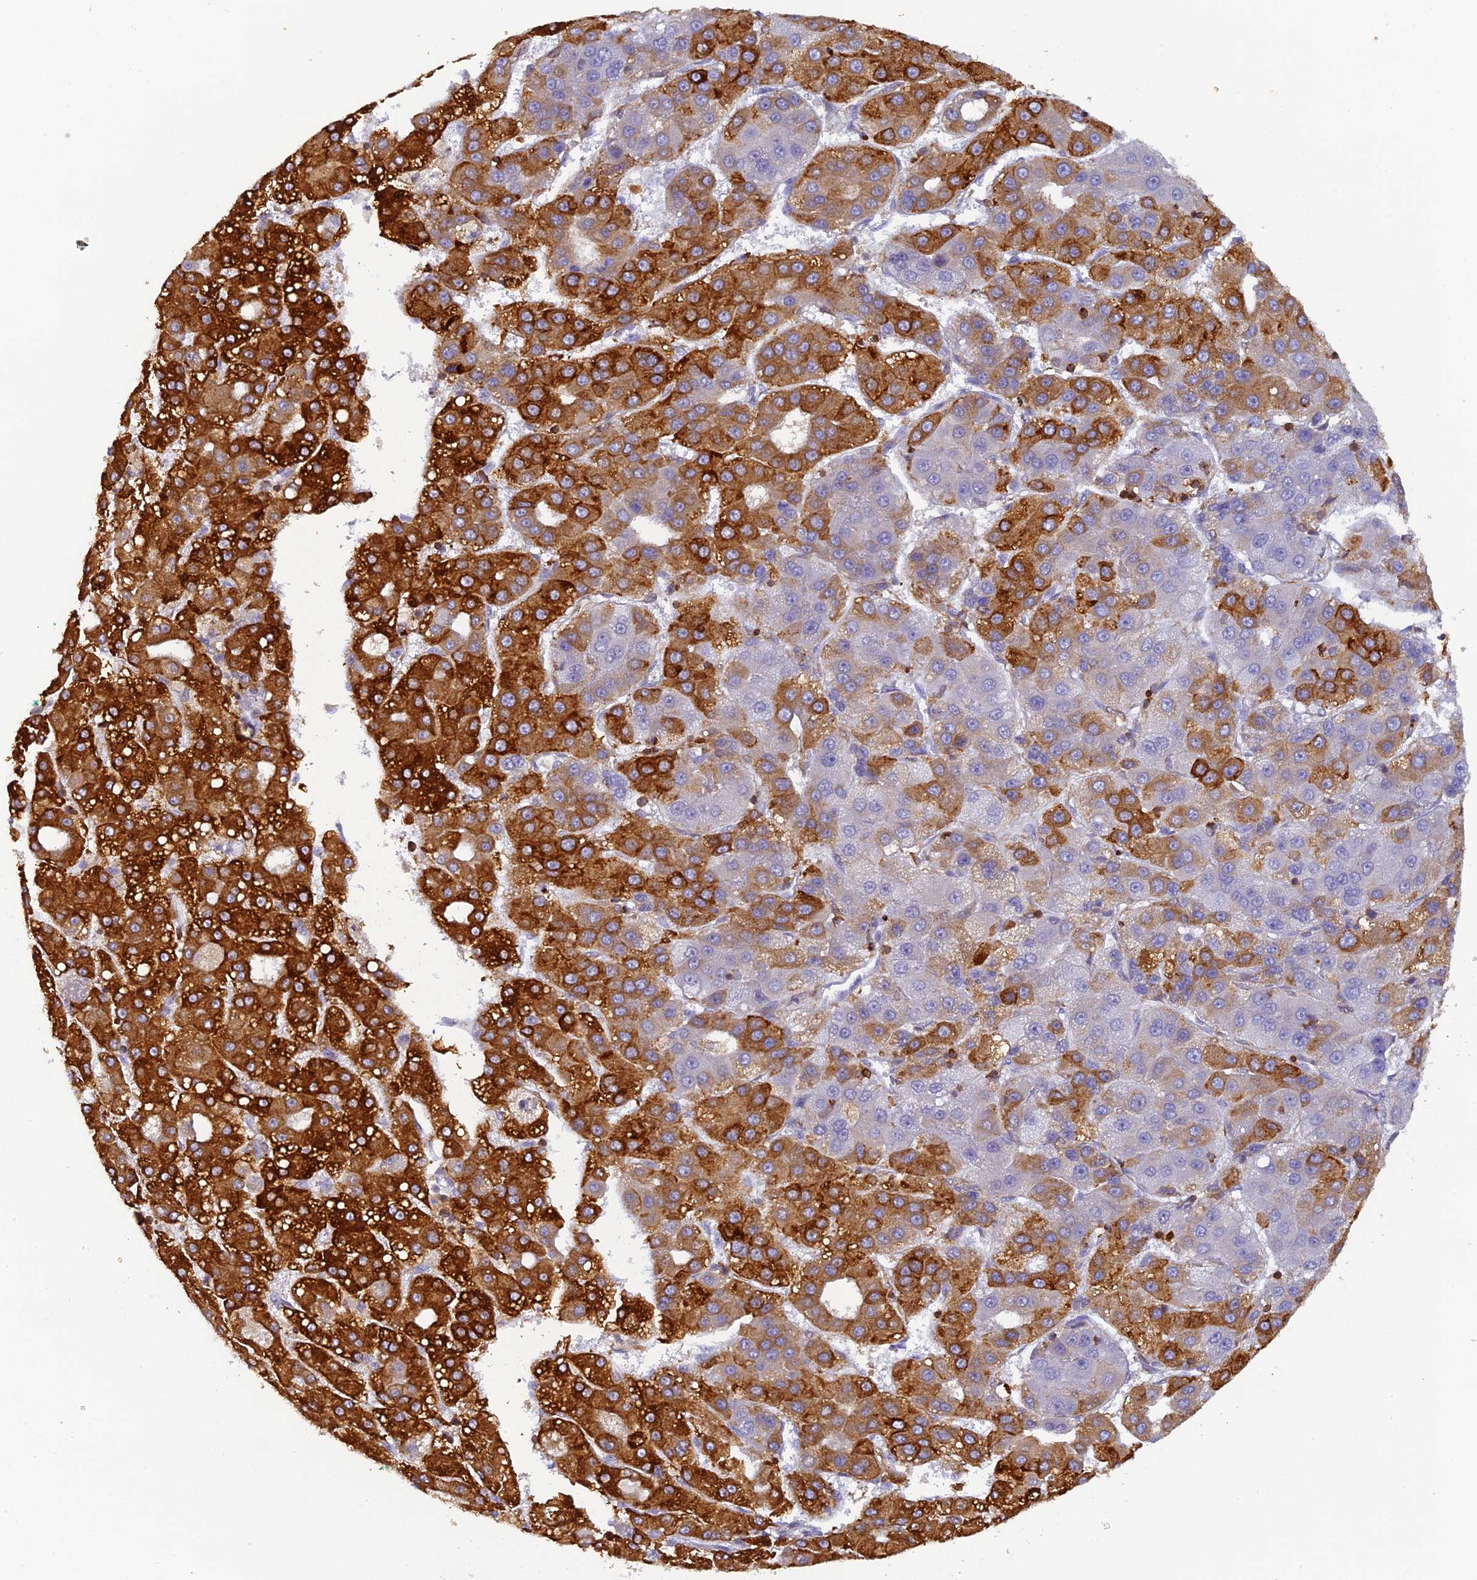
{"staining": {"intensity": "strong", "quantity": ">75%", "location": "cytoplasmic/membranous"}, "tissue": "liver cancer", "cell_type": "Tumor cells", "image_type": "cancer", "snomed": [{"axis": "morphology", "description": "Carcinoma, Hepatocellular, NOS"}, {"axis": "topography", "description": "Liver"}], "caption": "Approximately >75% of tumor cells in liver cancer (hepatocellular carcinoma) demonstrate strong cytoplasmic/membranous protein positivity as visualized by brown immunohistochemical staining.", "gene": "FYB1", "patient": {"sex": "male", "age": 65}}